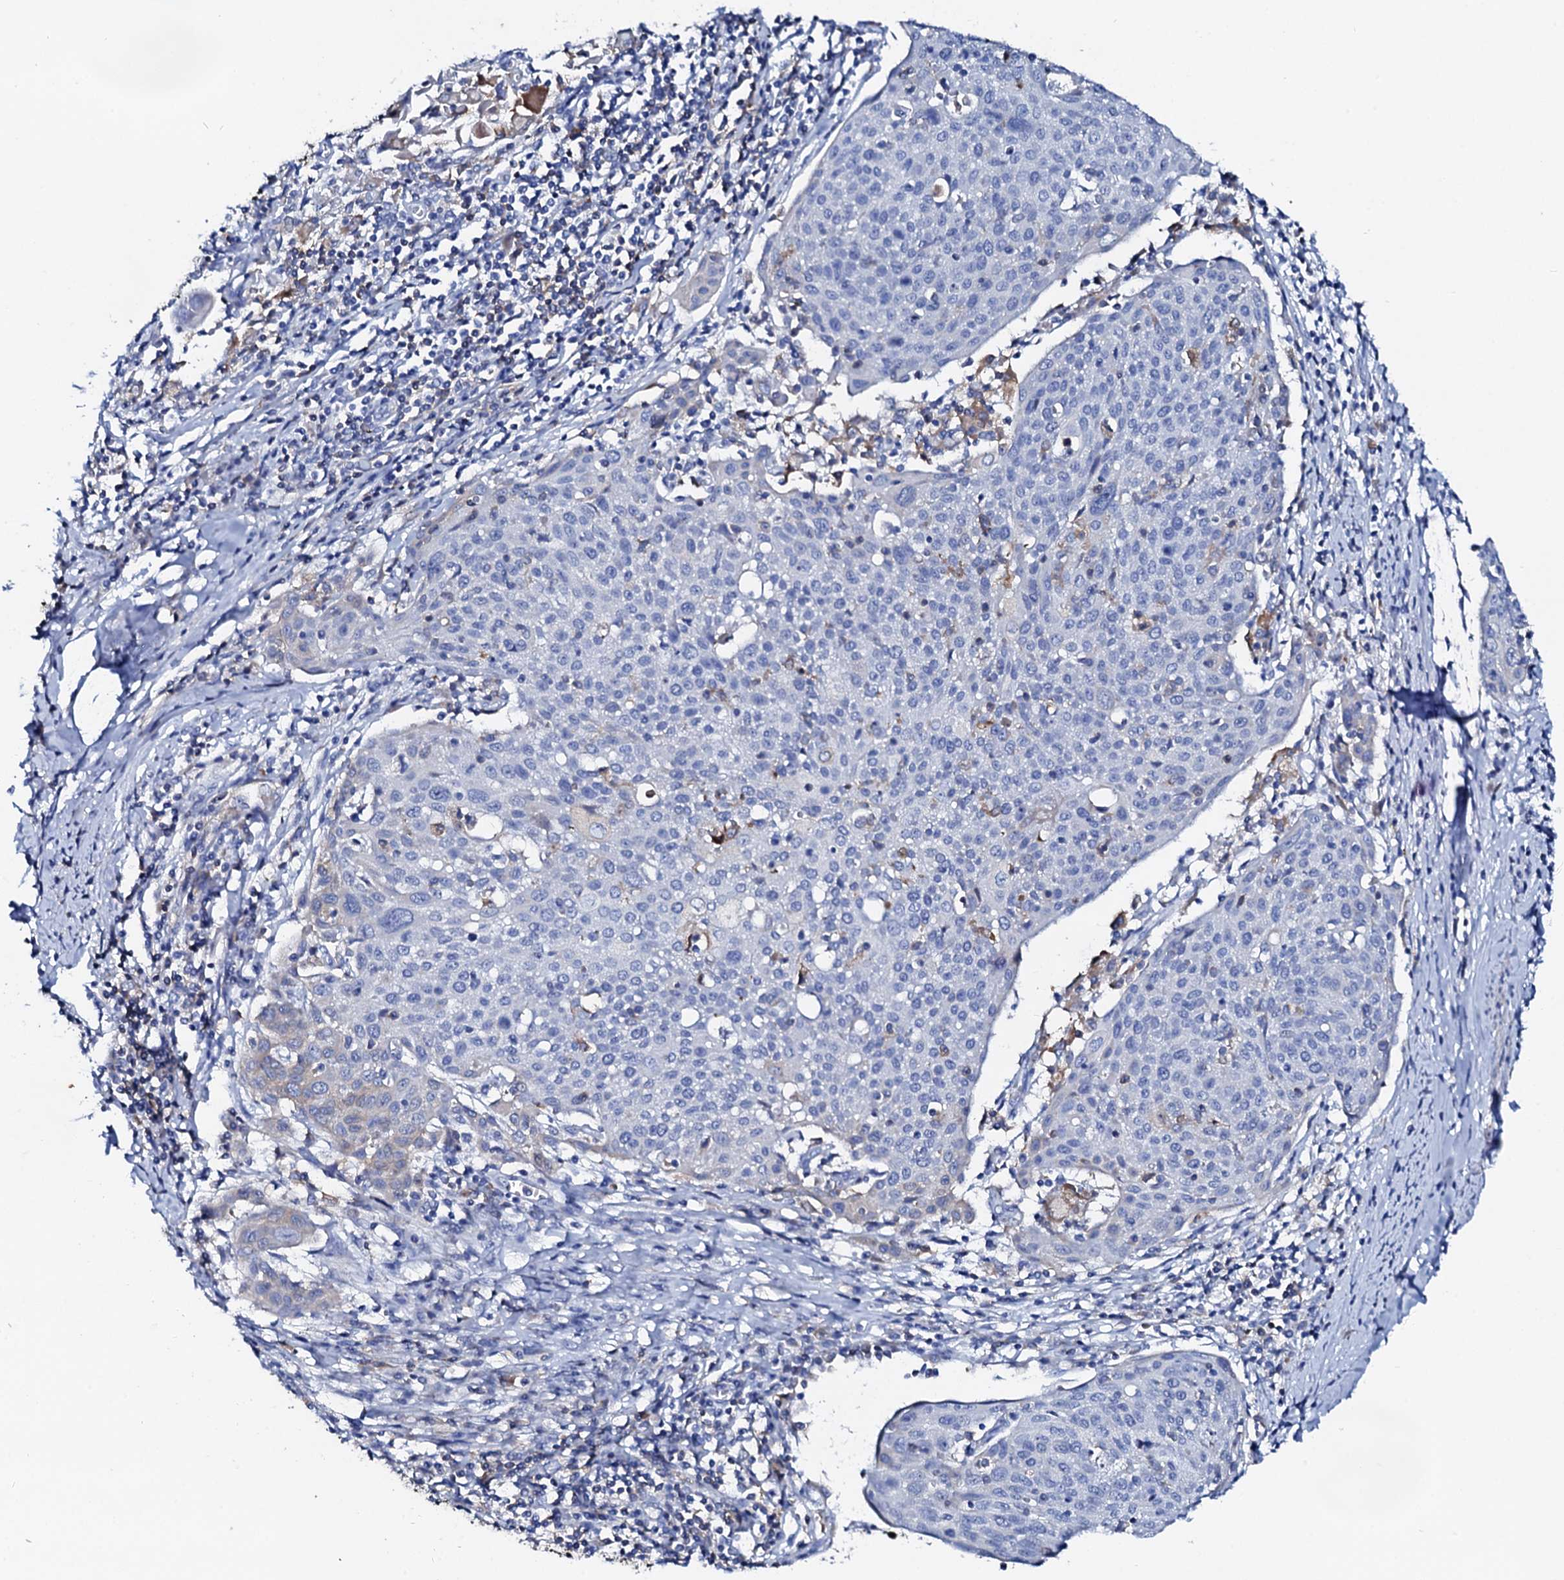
{"staining": {"intensity": "weak", "quantity": "<25%", "location": "cytoplasmic/membranous"}, "tissue": "cervical cancer", "cell_type": "Tumor cells", "image_type": "cancer", "snomed": [{"axis": "morphology", "description": "Squamous cell carcinoma, NOS"}, {"axis": "topography", "description": "Cervix"}], "caption": "This is an immunohistochemistry (IHC) image of cervical squamous cell carcinoma. There is no expression in tumor cells.", "gene": "GLB1L3", "patient": {"sex": "female", "age": 67}}